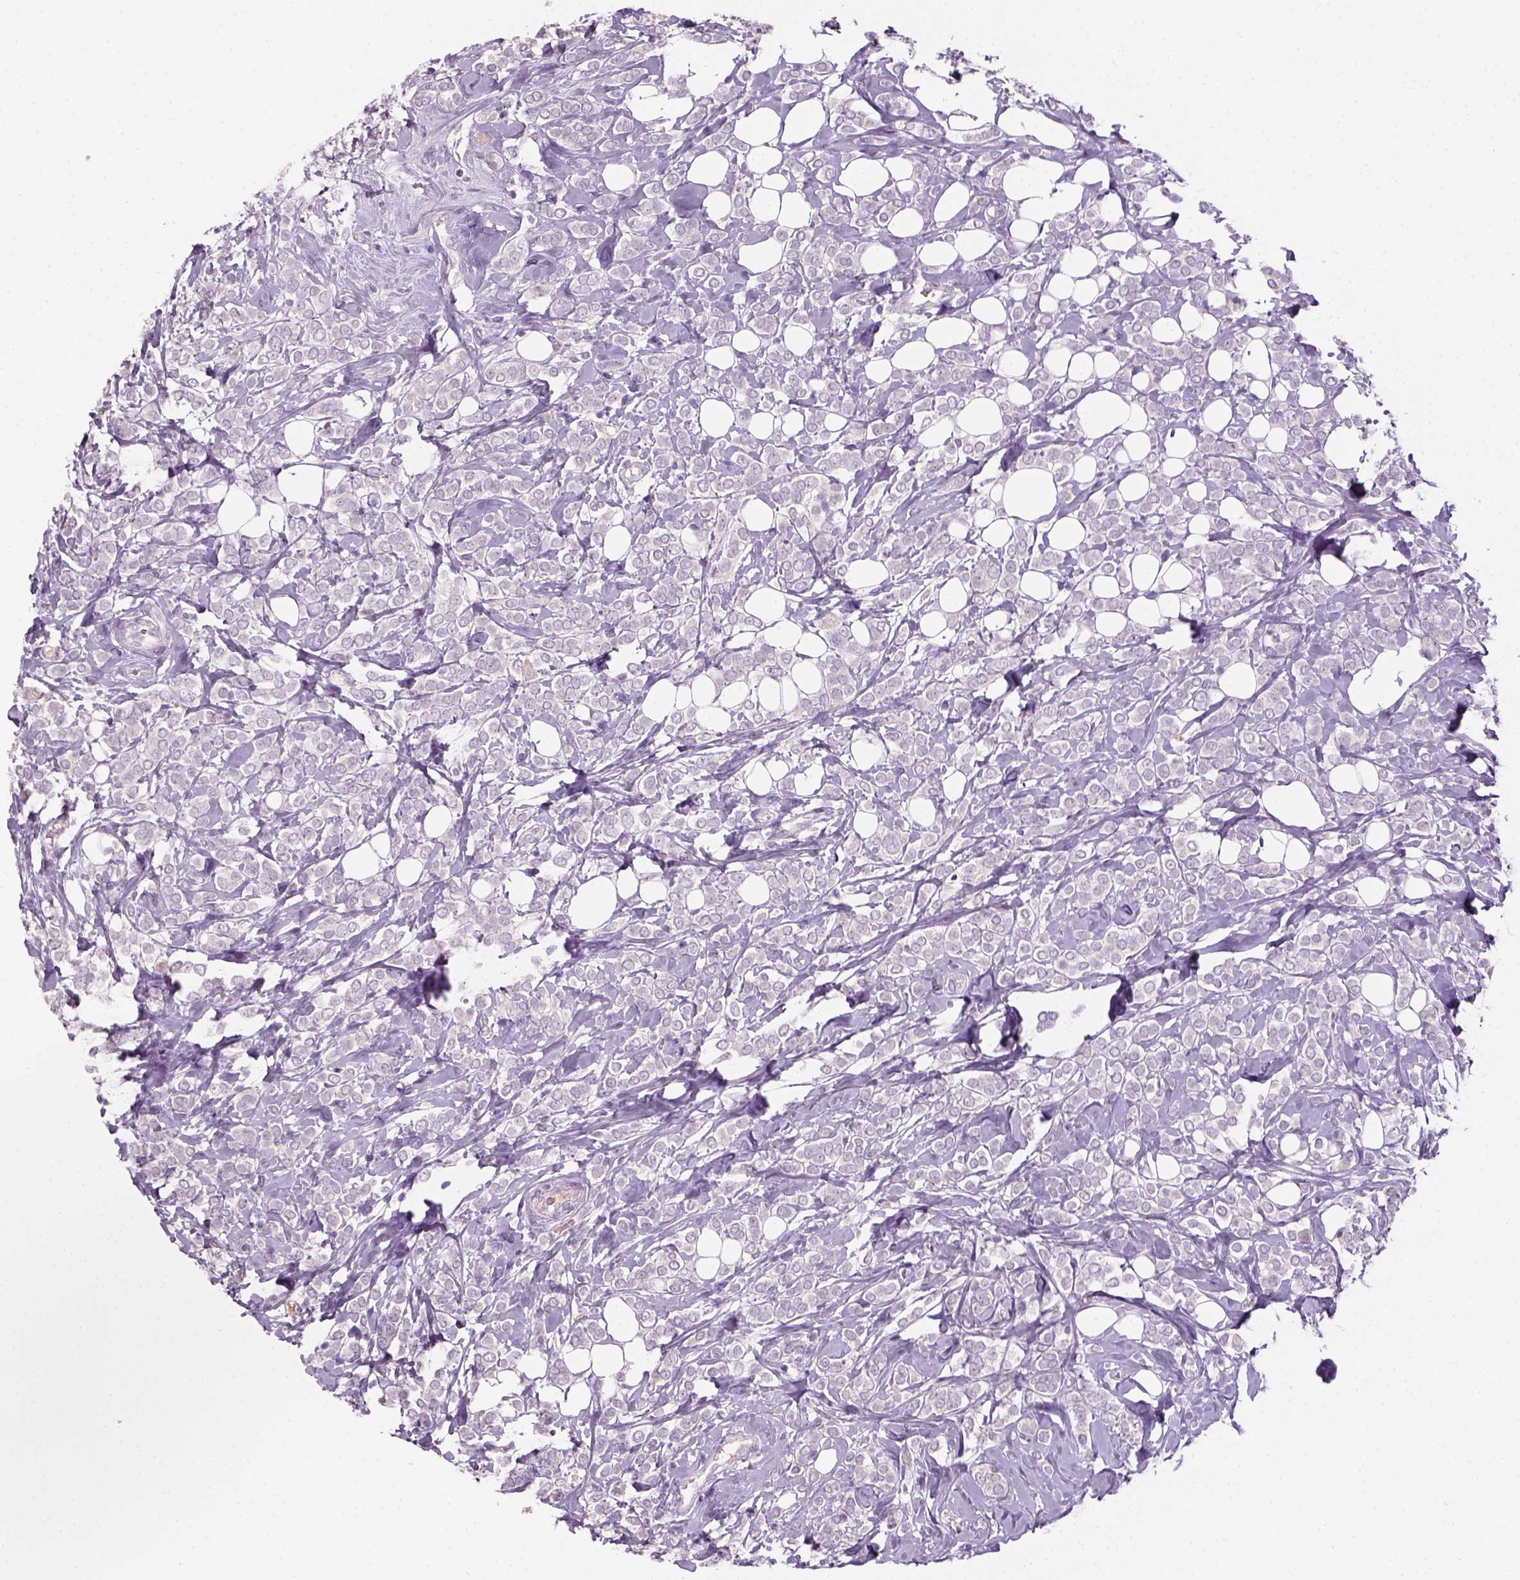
{"staining": {"intensity": "negative", "quantity": "none", "location": "none"}, "tissue": "breast cancer", "cell_type": "Tumor cells", "image_type": "cancer", "snomed": [{"axis": "morphology", "description": "Lobular carcinoma"}, {"axis": "topography", "description": "Breast"}], "caption": "A micrograph of breast lobular carcinoma stained for a protein reveals no brown staining in tumor cells. (Brightfield microscopy of DAB immunohistochemistry at high magnification).", "gene": "GFI1B", "patient": {"sex": "female", "age": 49}}